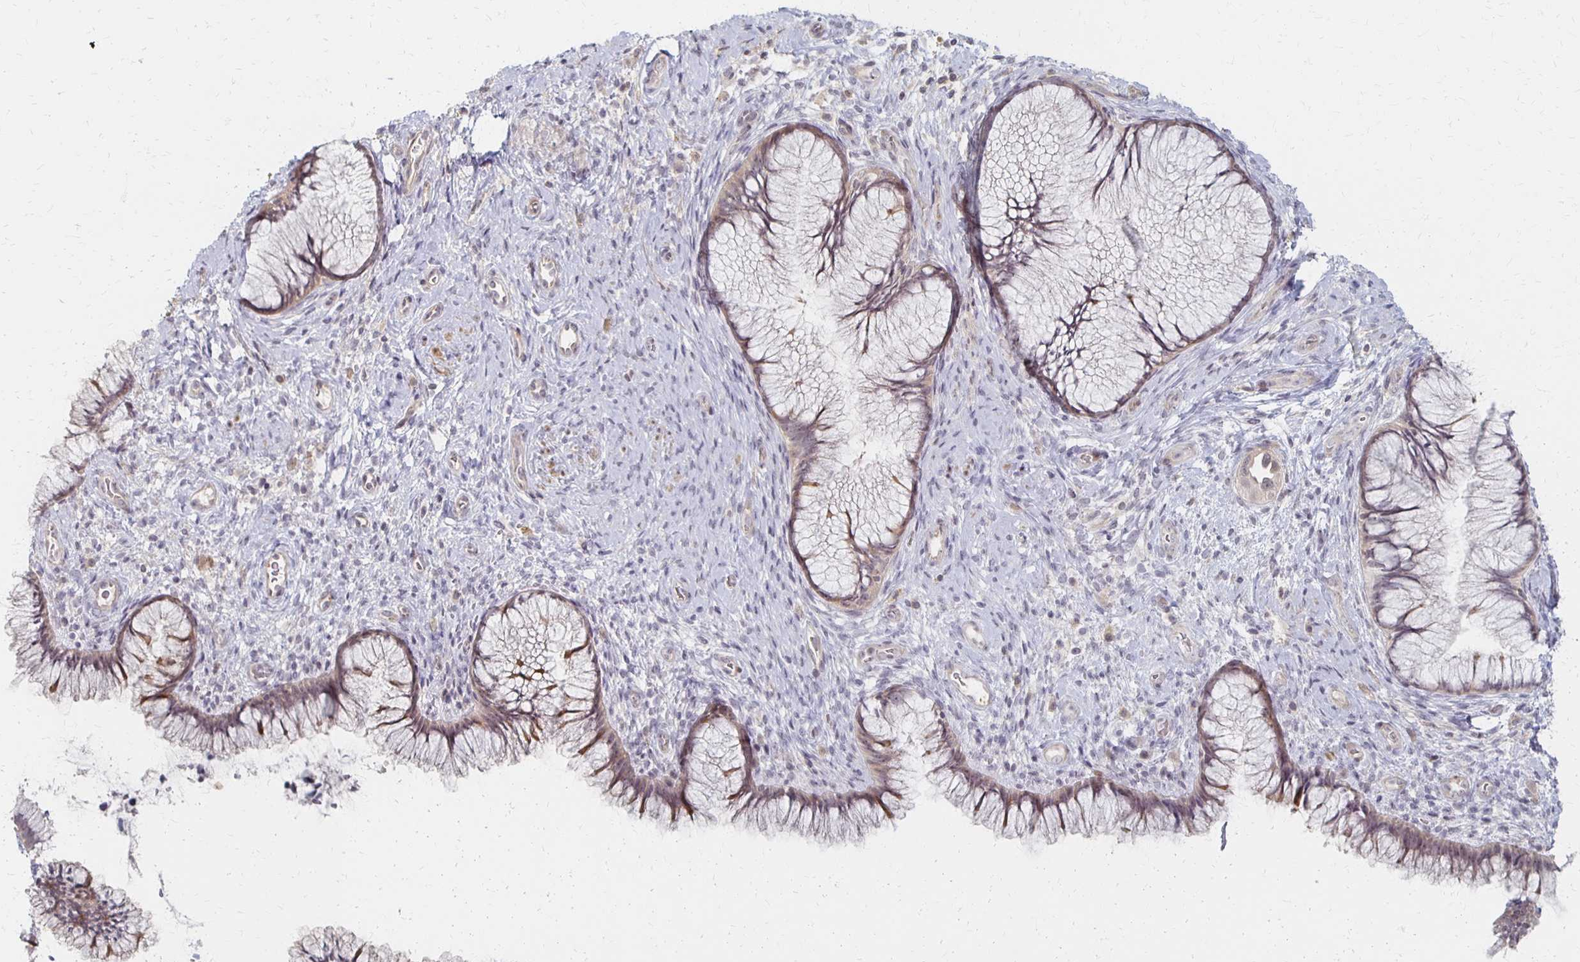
{"staining": {"intensity": "weak", "quantity": "25%-75%", "location": "cytoplasmic/membranous"}, "tissue": "cervix", "cell_type": "Glandular cells", "image_type": "normal", "snomed": [{"axis": "morphology", "description": "Normal tissue, NOS"}, {"axis": "topography", "description": "Cervix"}], "caption": "A histopathology image of cervix stained for a protein shows weak cytoplasmic/membranous brown staining in glandular cells.", "gene": "PRKCB", "patient": {"sex": "female", "age": 34}}